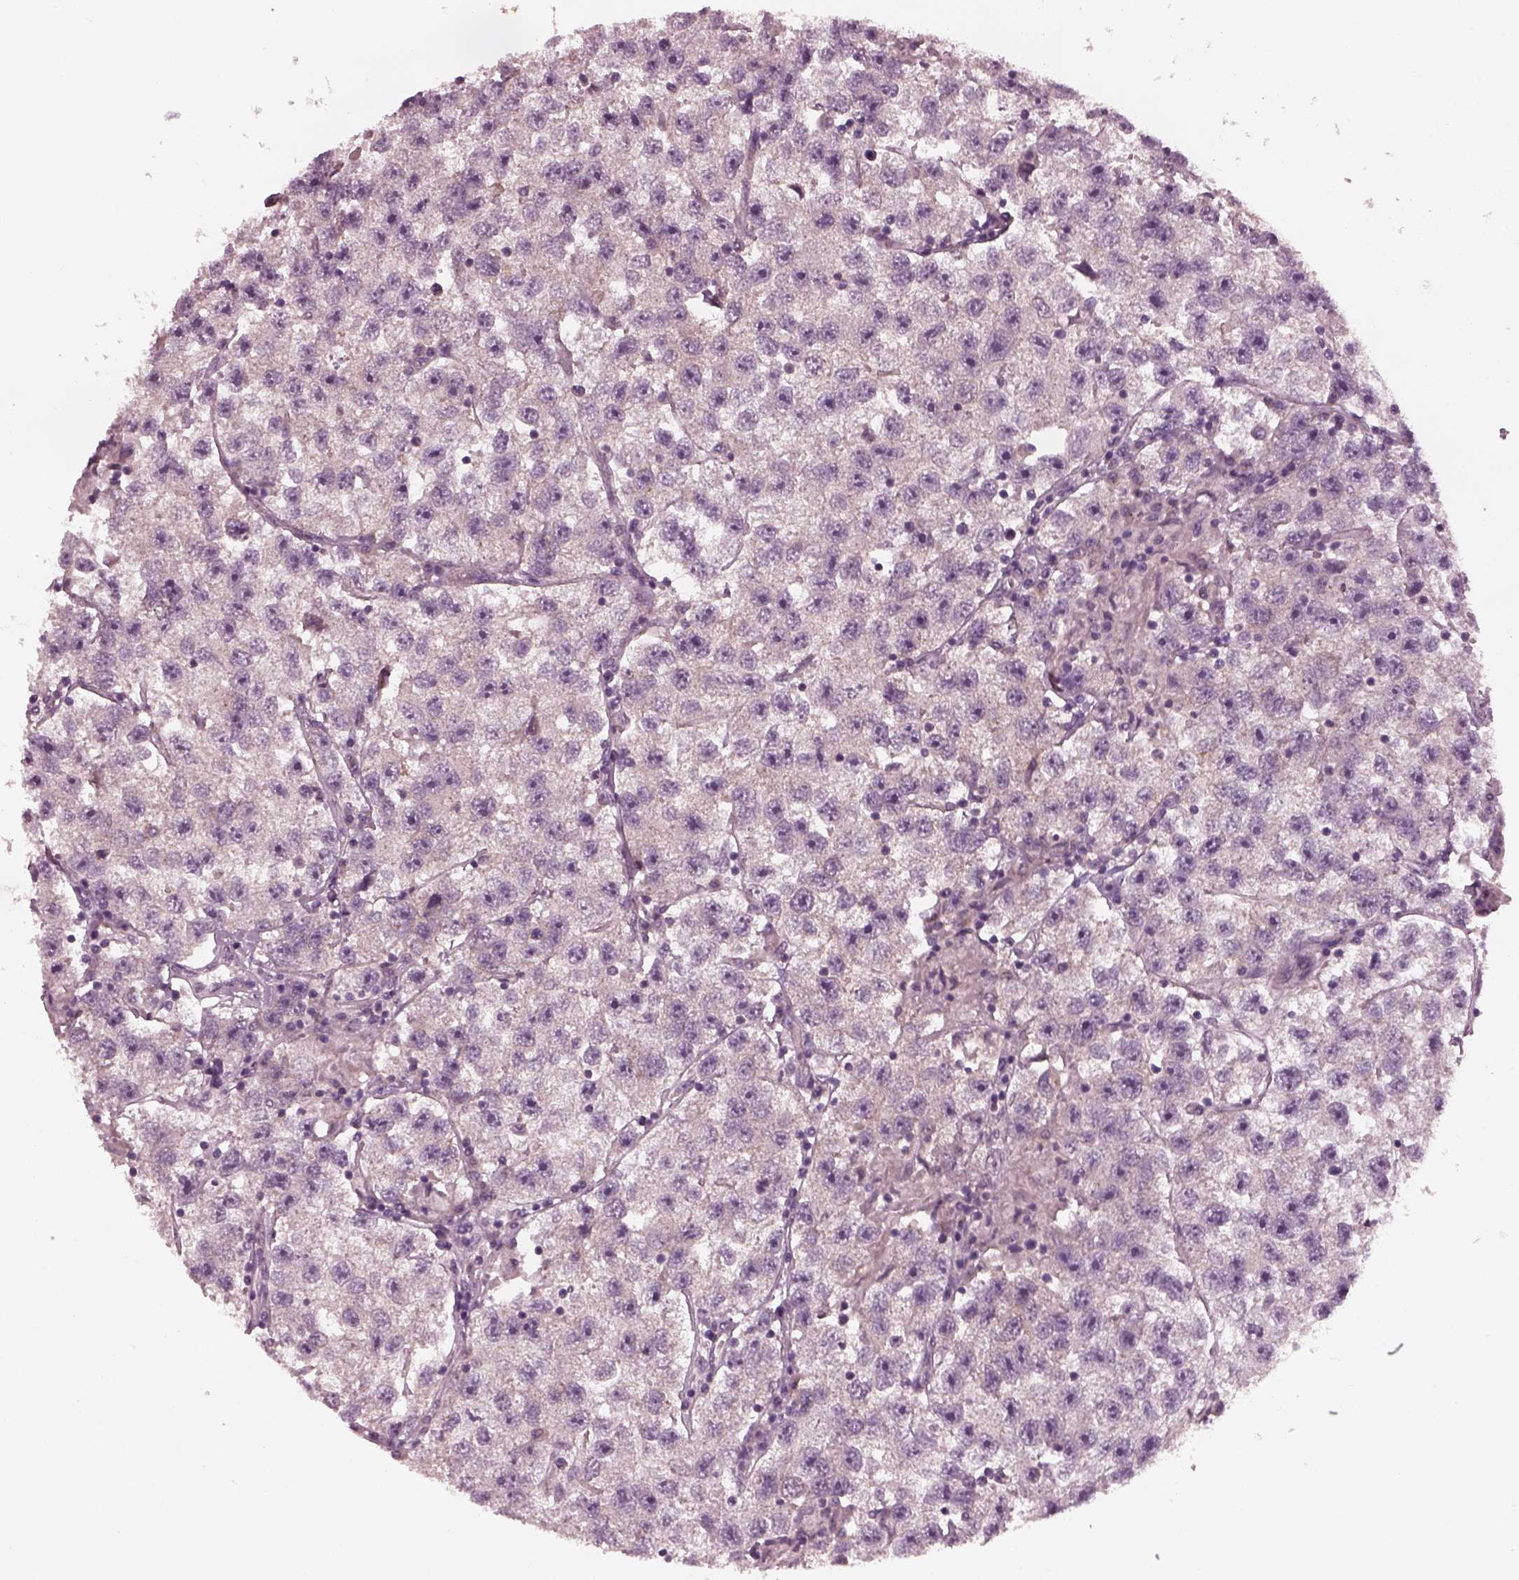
{"staining": {"intensity": "weak", "quantity": "25%-75%", "location": "cytoplasmic/membranous"}, "tissue": "testis cancer", "cell_type": "Tumor cells", "image_type": "cancer", "snomed": [{"axis": "morphology", "description": "Seminoma, NOS"}, {"axis": "topography", "description": "Testis"}], "caption": "Brown immunohistochemical staining in testis seminoma shows weak cytoplasmic/membranous expression in approximately 25%-75% of tumor cells.", "gene": "TUBG1", "patient": {"sex": "male", "age": 26}}